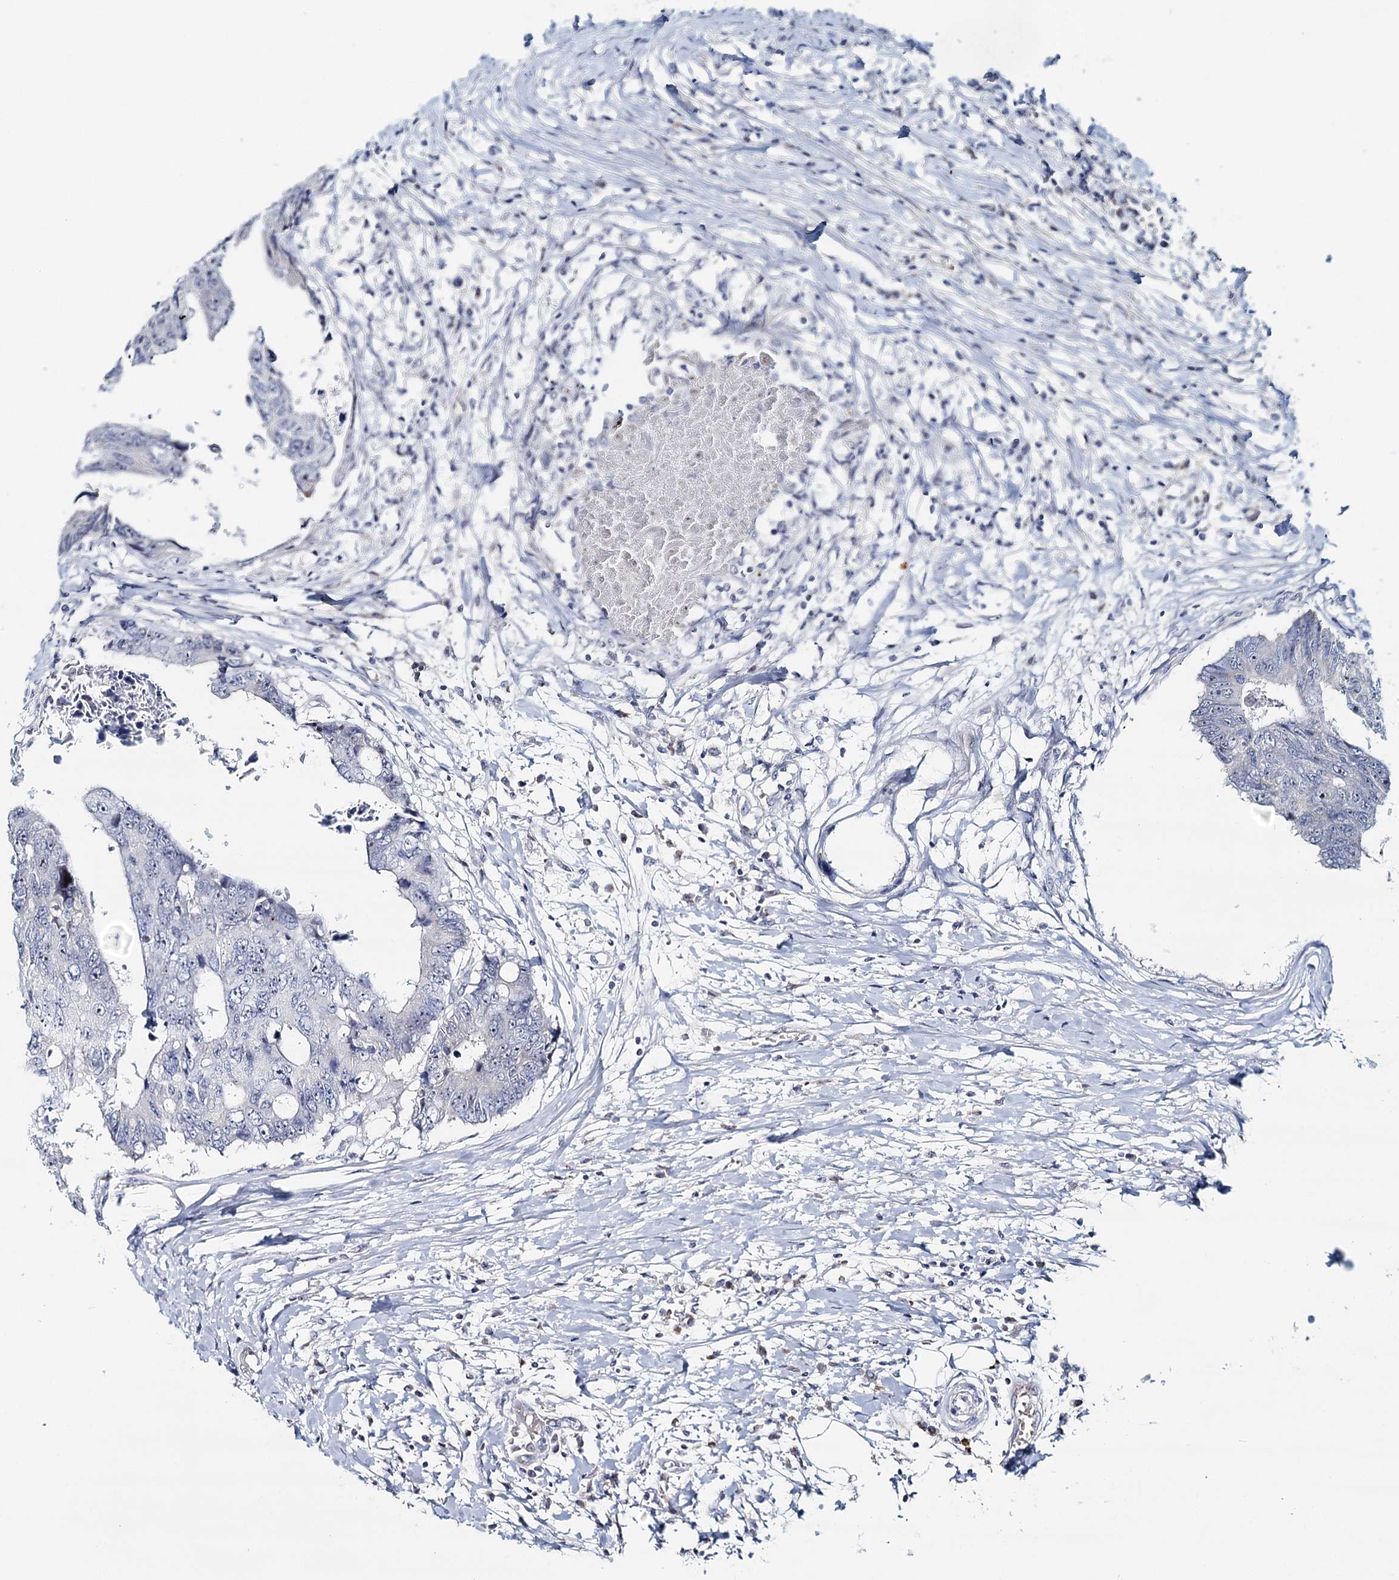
{"staining": {"intensity": "negative", "quantity": "none", "location": "none"}, "tissue": "colorectal cancer", "cell_type": "Tumor cells", "image_type": "cancer", "snomed": [{"axis": "morphology", "description": "Adenocarcinoma, NOS"}, {"axis": "topography", "description": "Rectum"}], "caption": "DAB immunohistochemical staining of human adenocarcinoma (colorectal) demonstrates no significant staining in tumor cells.", "gene": "RBM43", "patient": {"sex": "male", "age": 84}}